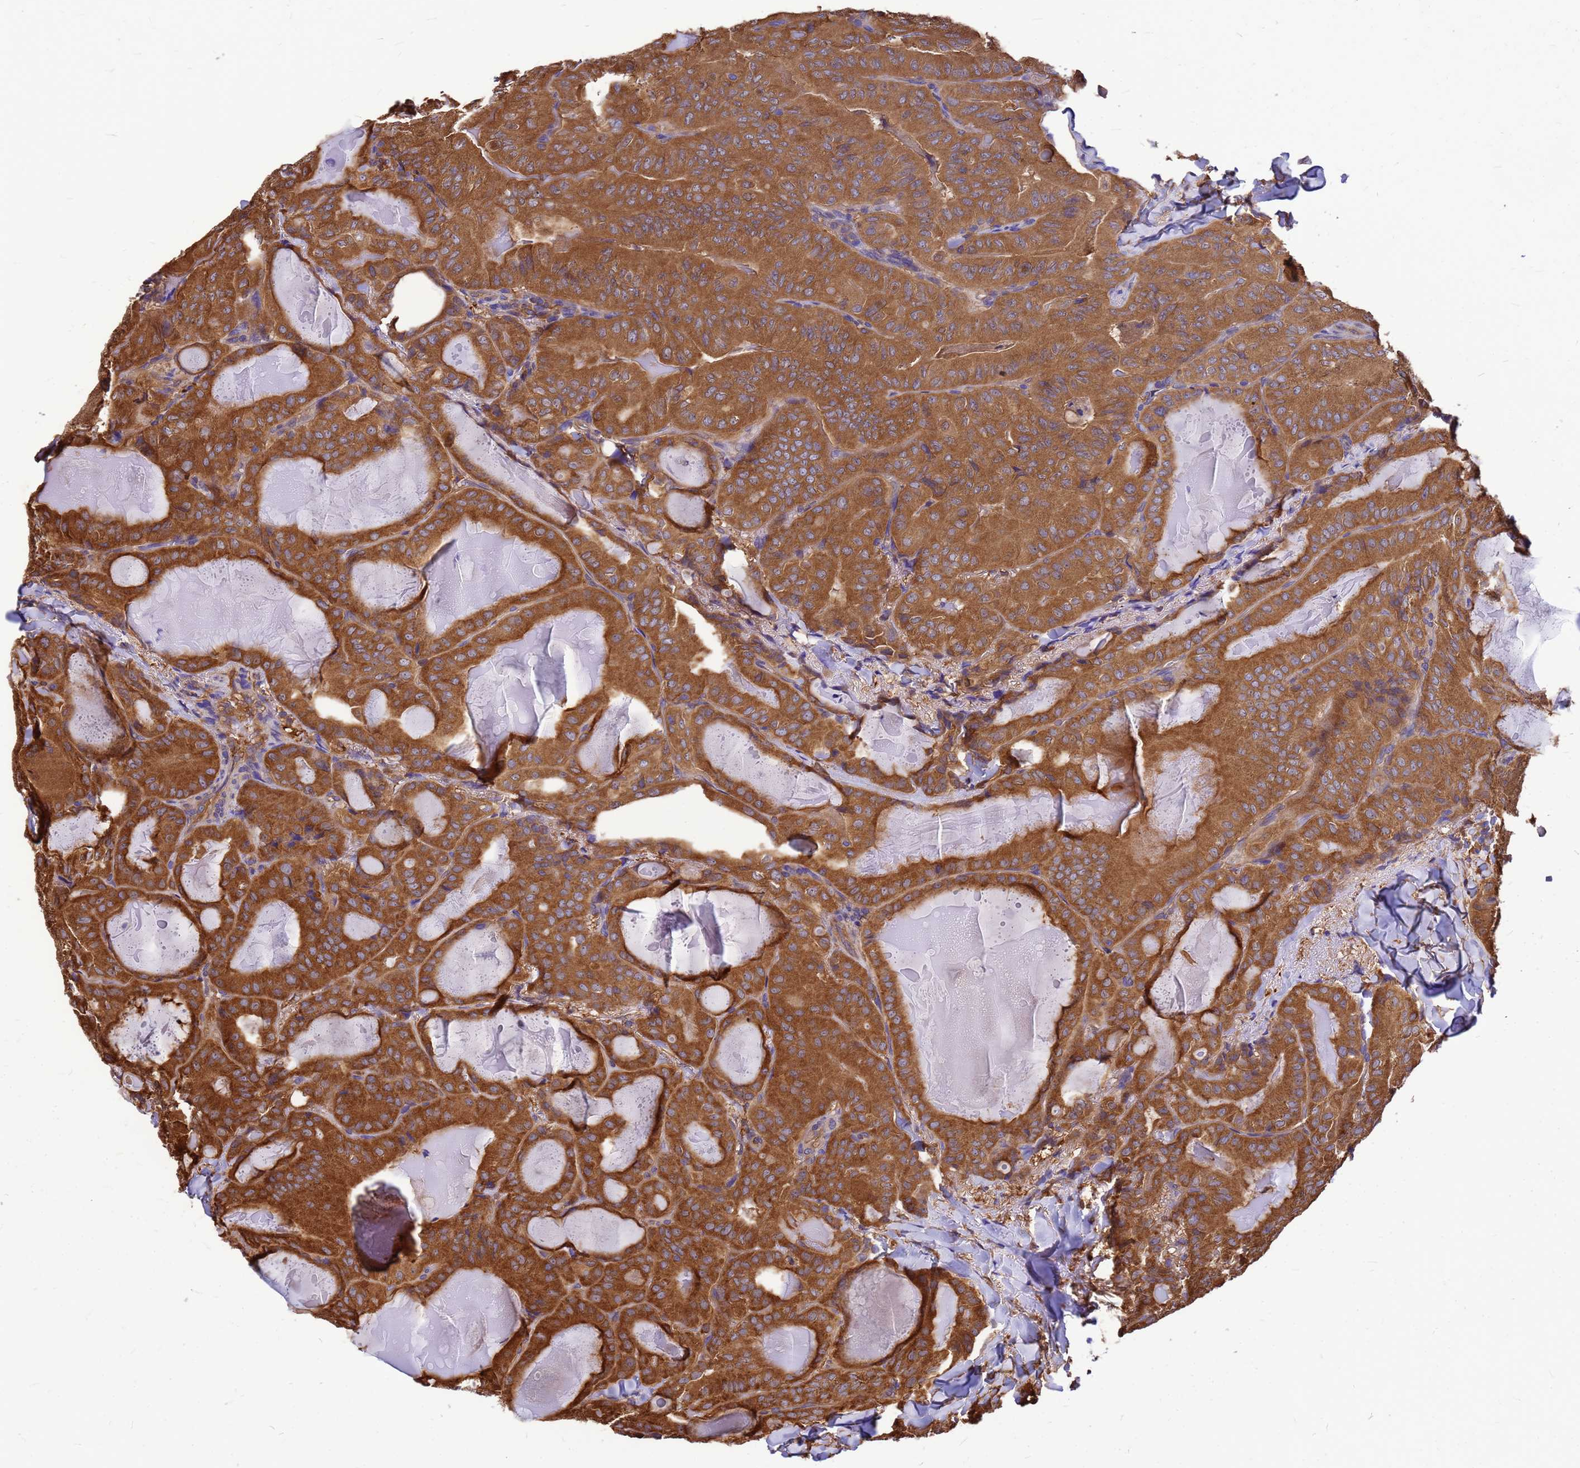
{"staining": {"intensity": "strong", "quantity": ">75%", "location": "cytoplasmic/membranous"}, "tissue": "thyroid cancer", "cell_type": "Tumor cells", "image_type": "cancer", "snomed": [{"axis": "morphology", "description": "Papillary adenocarcinoma, NOS"}, {"axis": "topography", "description": "Thyroid gland"}], "caption": "Human thyroid cancer stained with a protein marker displays strong staining in tumor cells.", "gene": "GID4", "patient": {"sex": "female", "age": 68}}